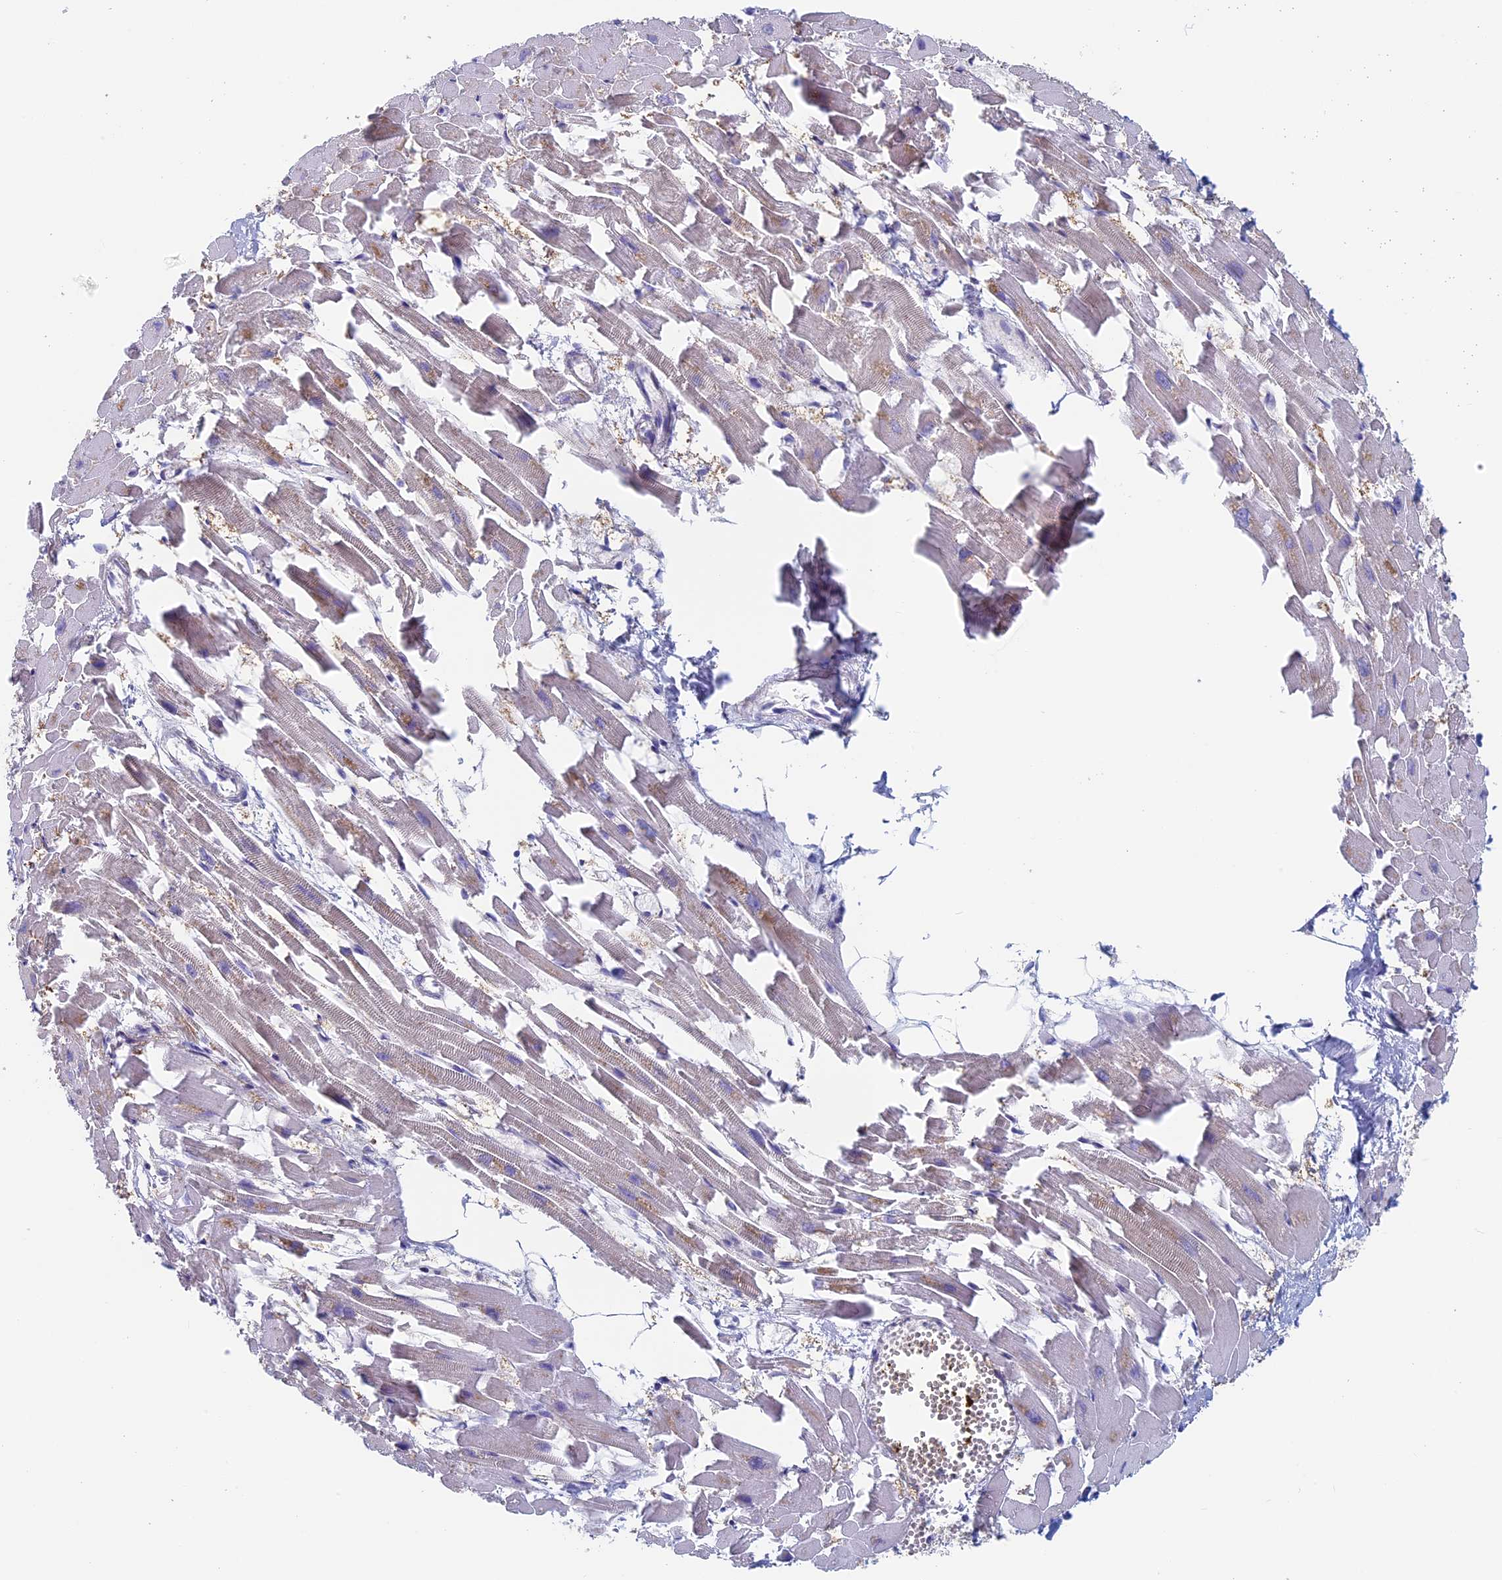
{"staining": {"intensity": "negative", "quantity": "none", "location": "none"}, "tissue": "heart muscle", "cell_type": "Cardiomyocytes", "image_type": "normal", "snomed": [{"axis": "morphology", "description": "Normal tissue, NOS"}, {"axis": "topography", "description": "Heart"}], "caption": "This is a micrograph of immunohistochemistry staining of normal heart muscle, which shows no positivity in cardiomyocytes.", "gene": "MAGEB6", "patient": {"sex": "female", "age": 64}}